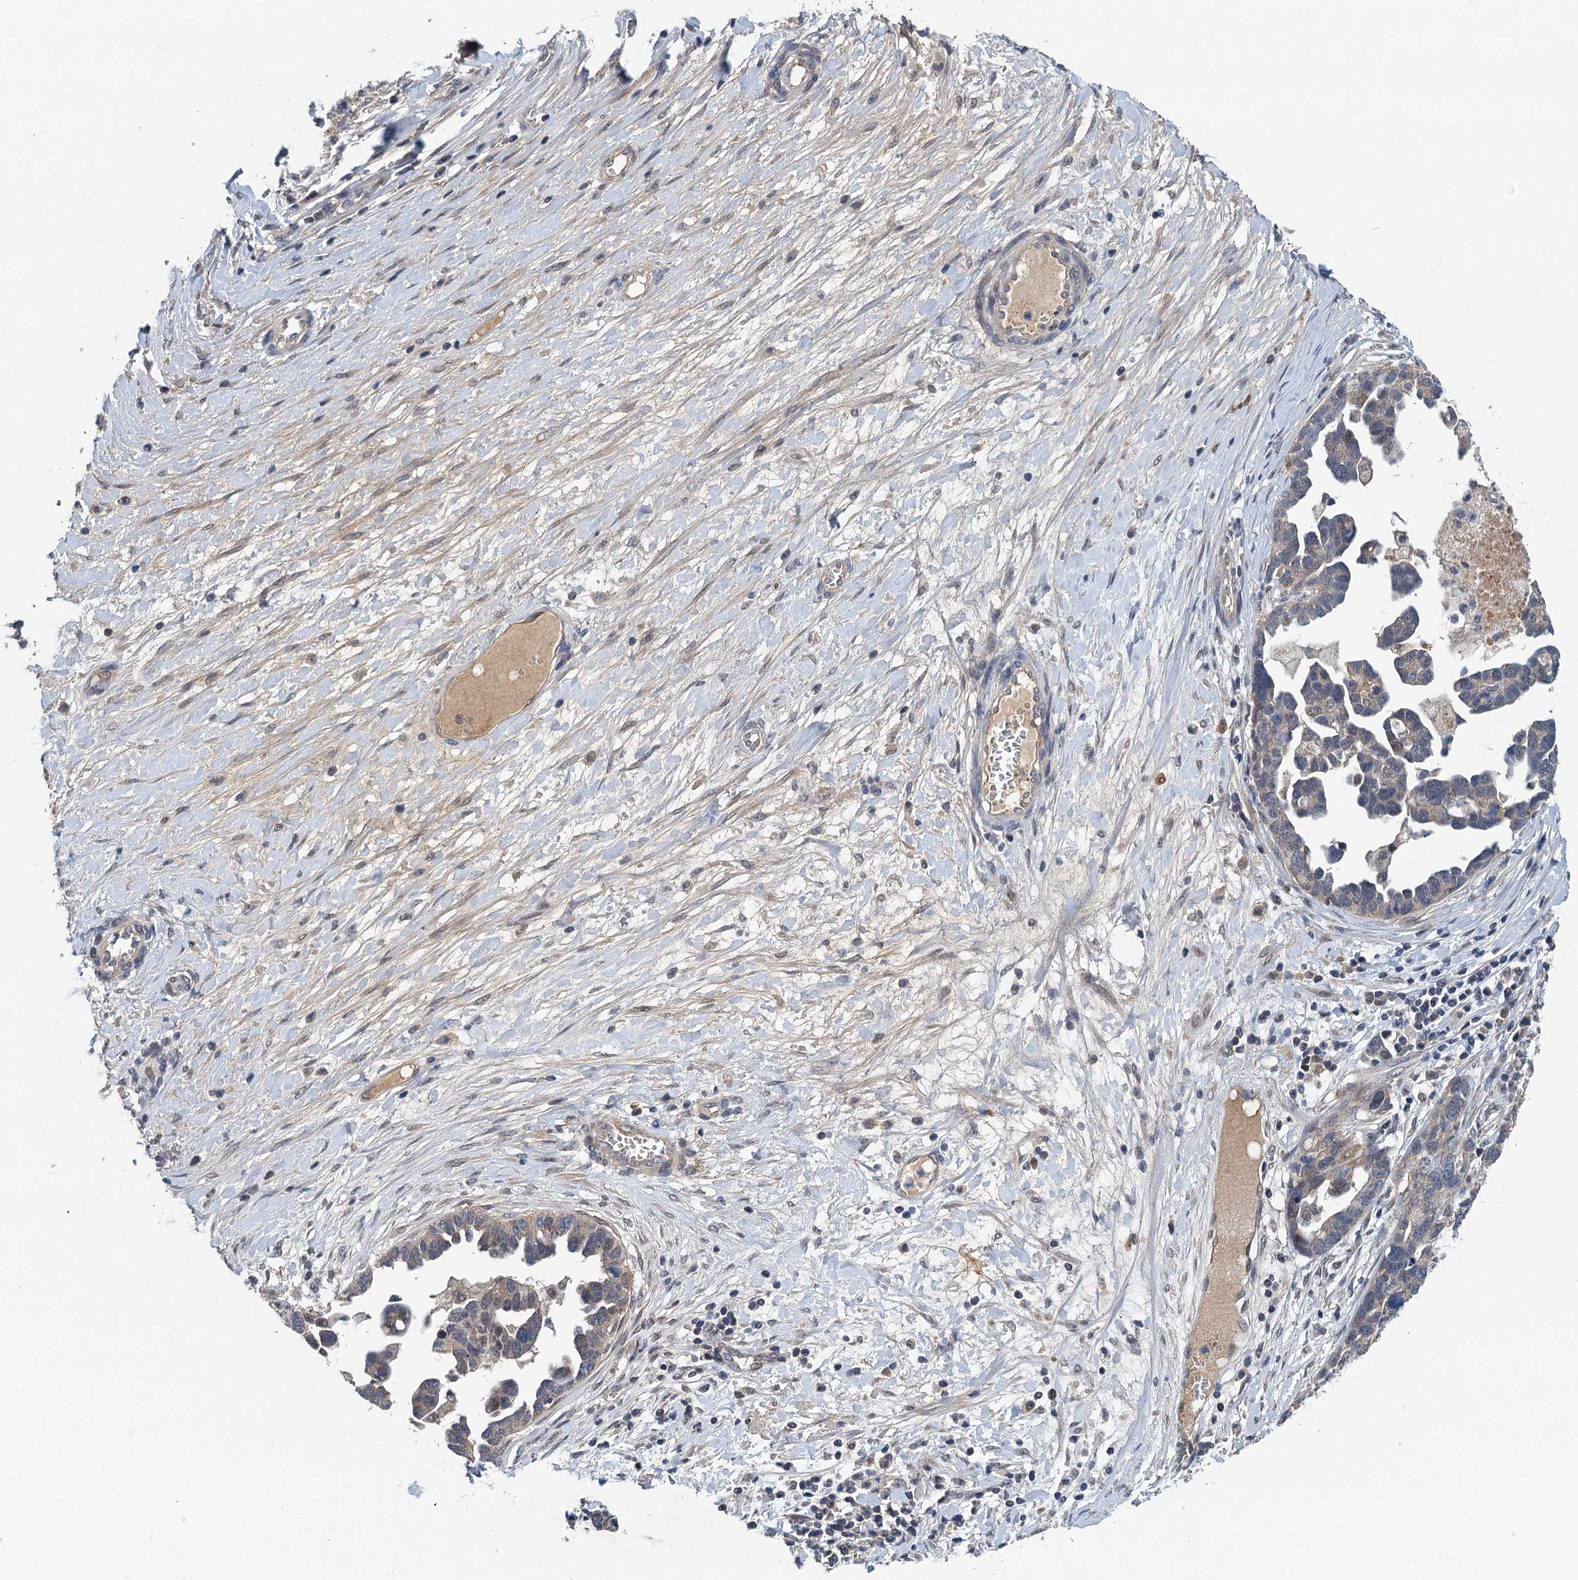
{"staining": {"intensity": "negative", "quantity": "none", "location": "none"}, "tissue": "ovarian cancer", "cell_type": "Tumor cells", "image_type": "cancer", "snomed": [{"axis": "morphology", "description": "Cystadenocarcinoma, serous, NOS"}, {"axis": "topography", "description": "Ovary"}], "caption": "Protein analysis of ovarian cancer shows no significant staining in tumor cells.", "gene": "MDM1", "patient": {"sex": "female", "age": 54}}